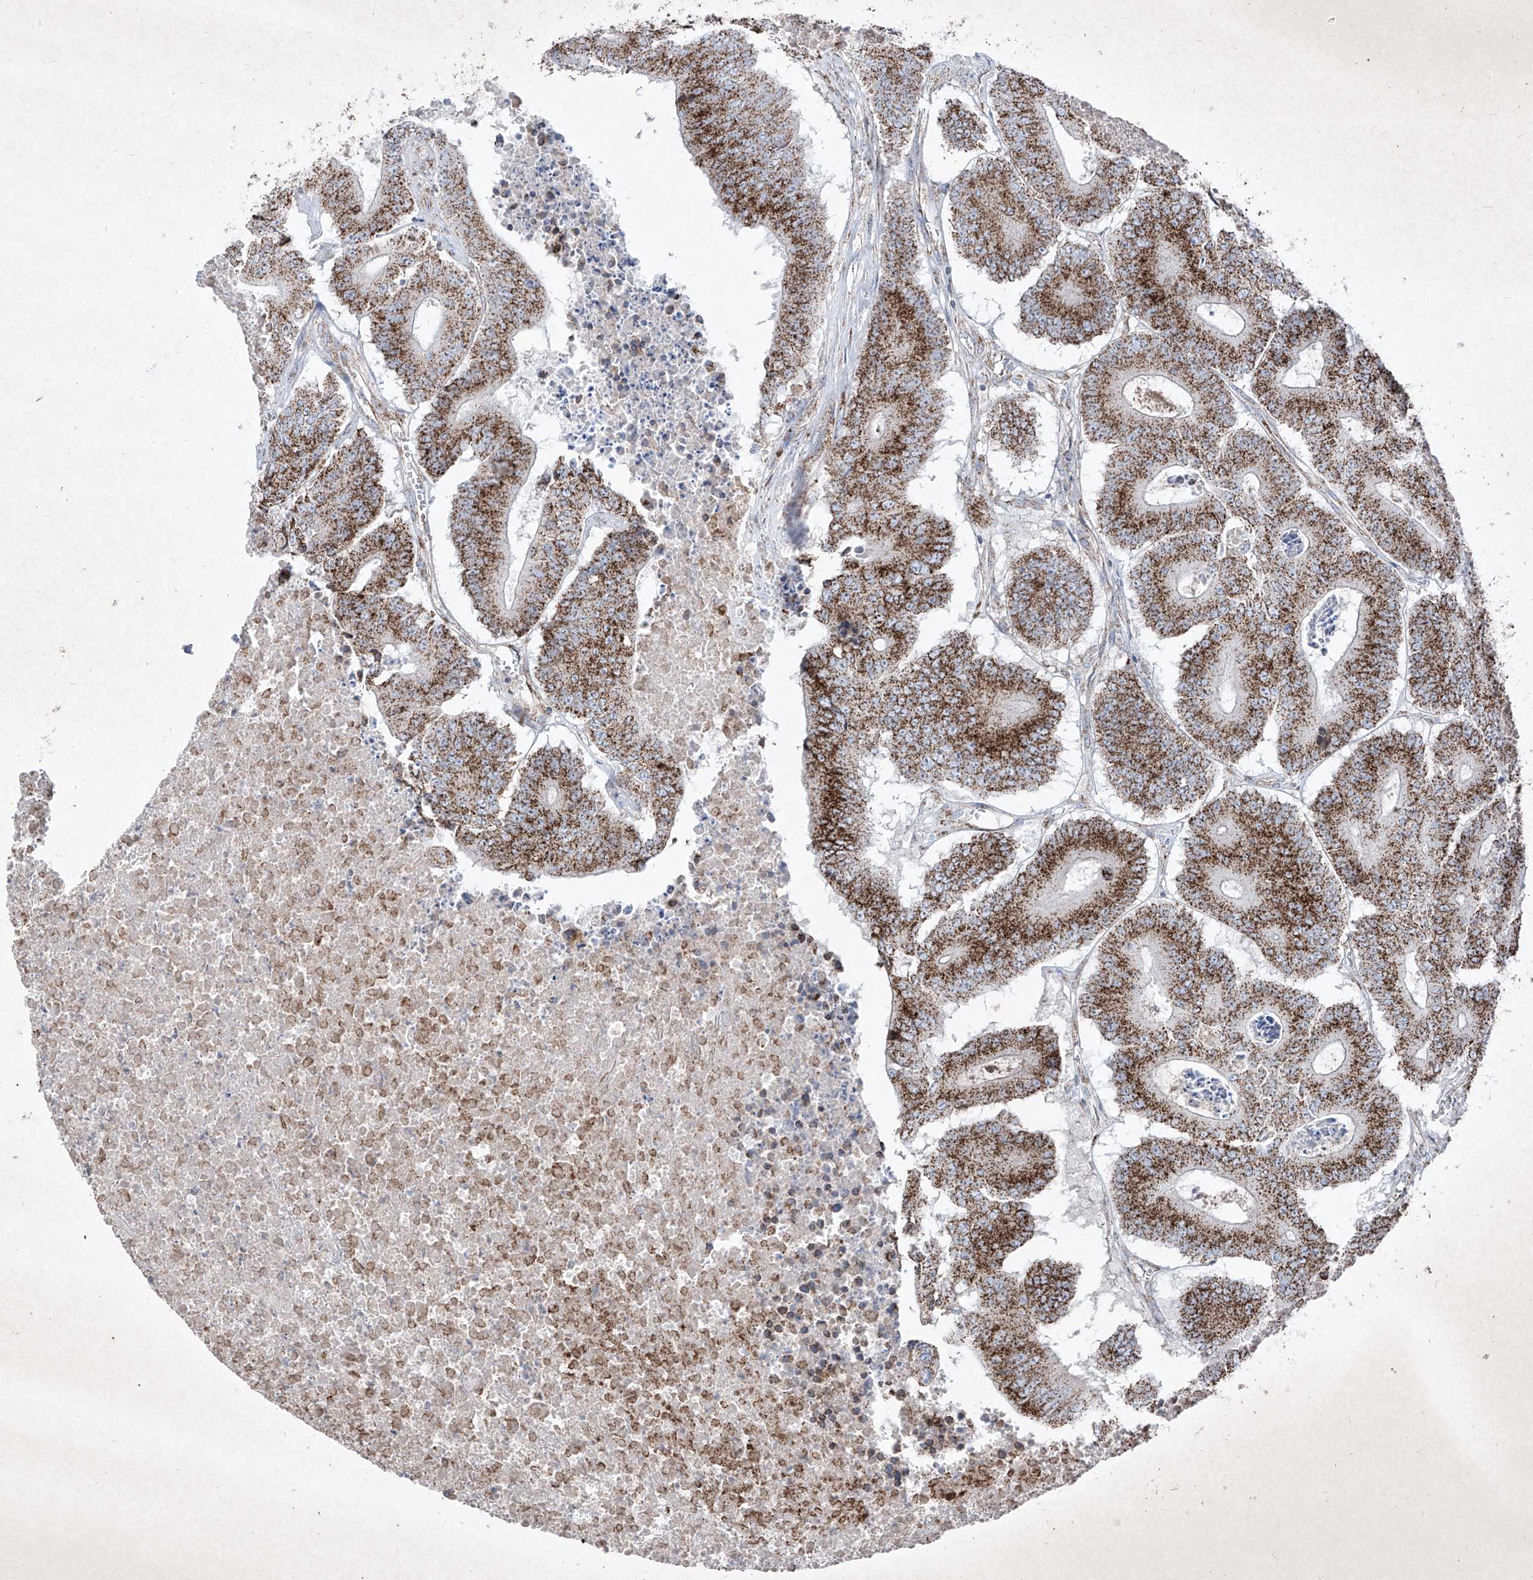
{"staining": {"intensity": "strong", "quantity": ">75%", "location": "cytoplasmic/membranous"}, "tissue": "colorectal cancer", "cell_type": "Tumor cells", "image_type": "cancer", "snomed": [{"axis": "morphology", "description": "Adenocarcinoma, NOS"}, {"axis": "topography", "description": "Colon"}], "caption": "Protein expression analysis of human colorectal cancer (adenocarcinoma) reveals strong cytoplasmic/membranous expression in approximately >75% of tumor cells. The staining is performed using DAB (3,3'-diaminobenzidine) brown chromogen to label protein expression. The nuclei are counter-stained blue using hematoxylin.", "gene": "ABCD3", "patient": {"sex": "male", "age": 87}}